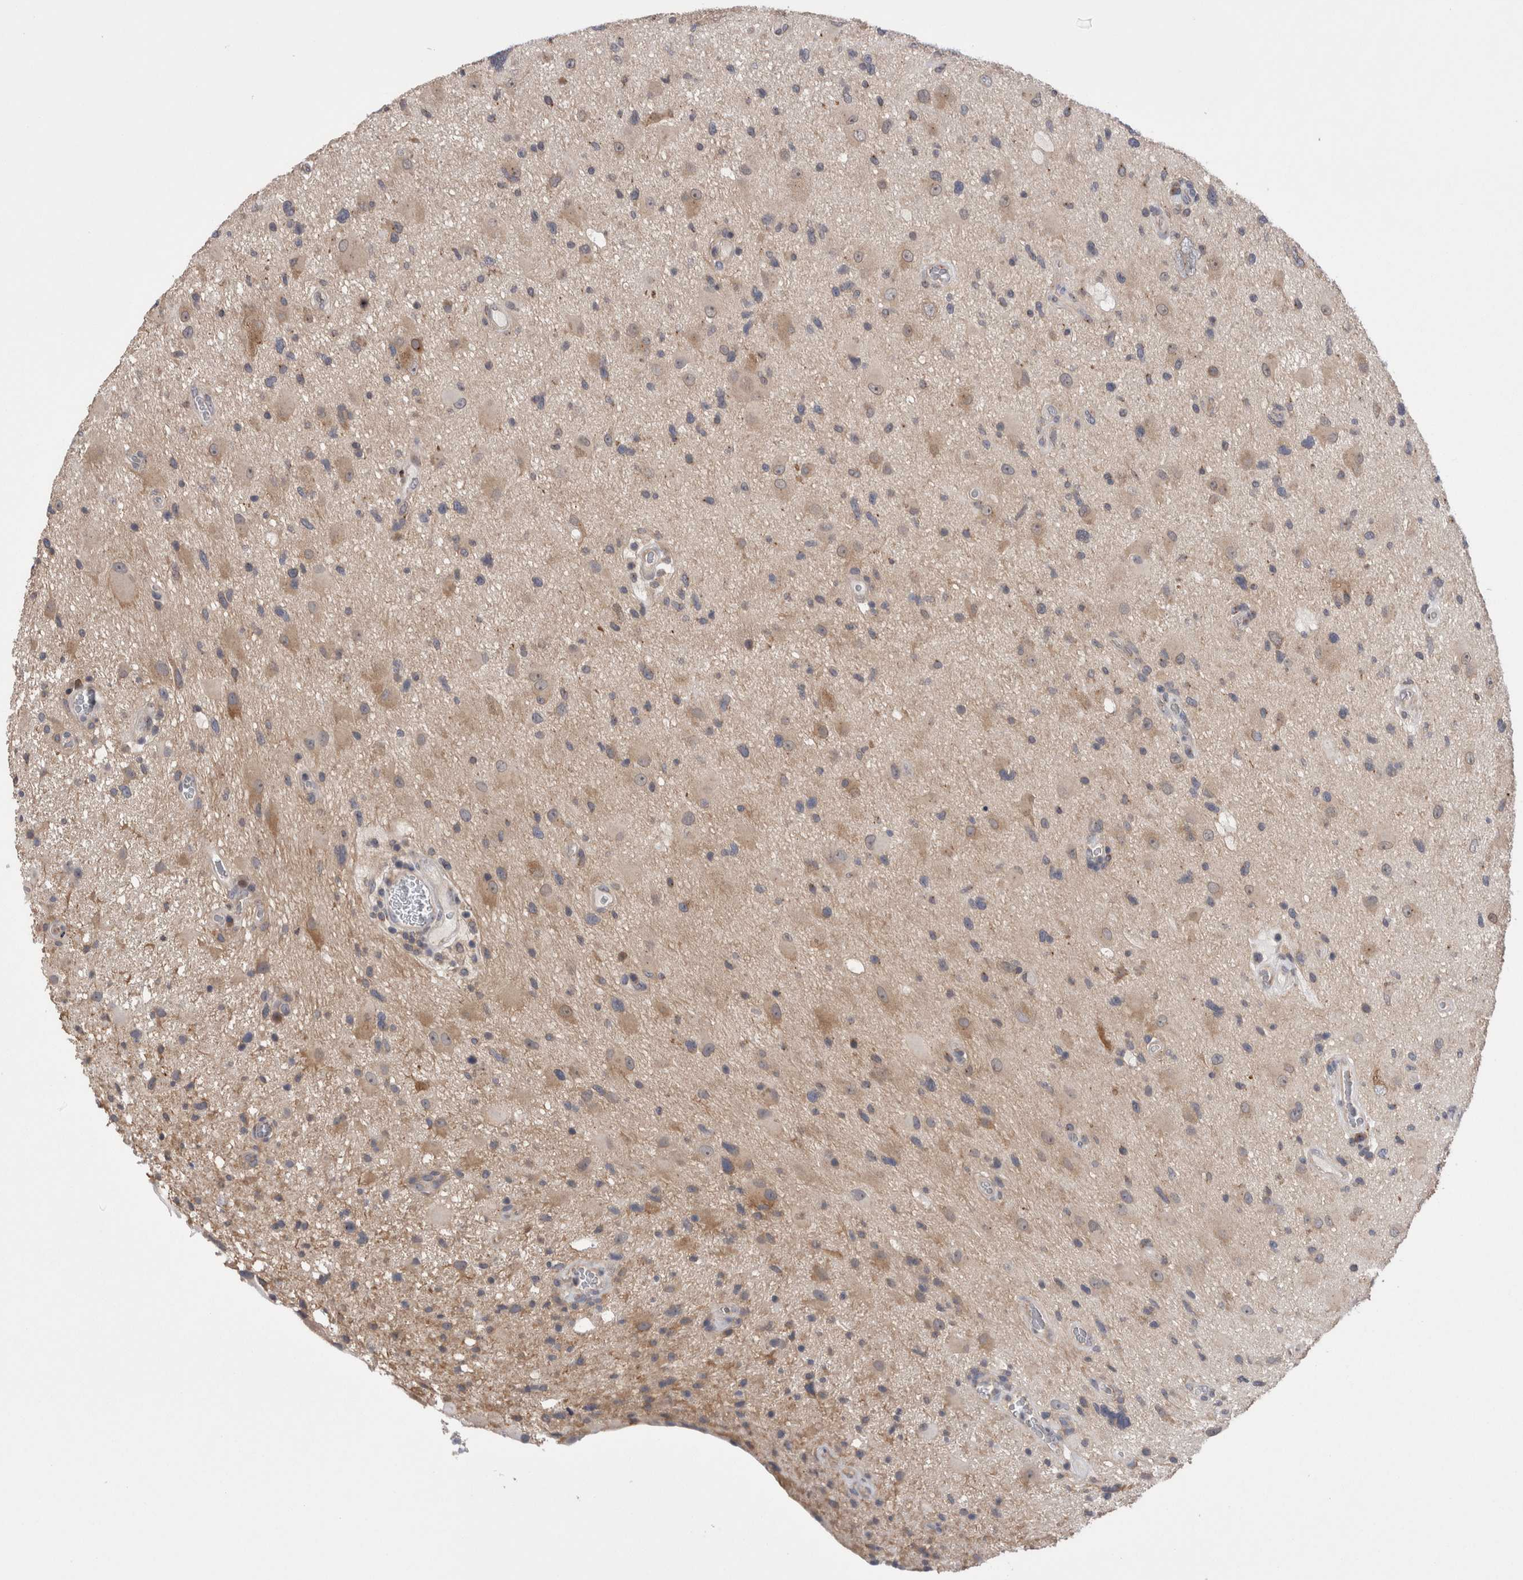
{"staining": {"intensity": "negative", "quantity": "none", "location": "none"}, "tissue": "glioma", "cell_type": "Tumor cells", "image_type": "cancer", "snomed": [{"axis": "morphology", "description": "Glioma, malignant, High grade"}, {"axis": "topography", "description": "Brain"}], "caption": "Tumor cells show no significant protein staining in malignant high-grade glioma.", "gene": "DCTN6", "patient": {"sex": "male", "age": 33}}